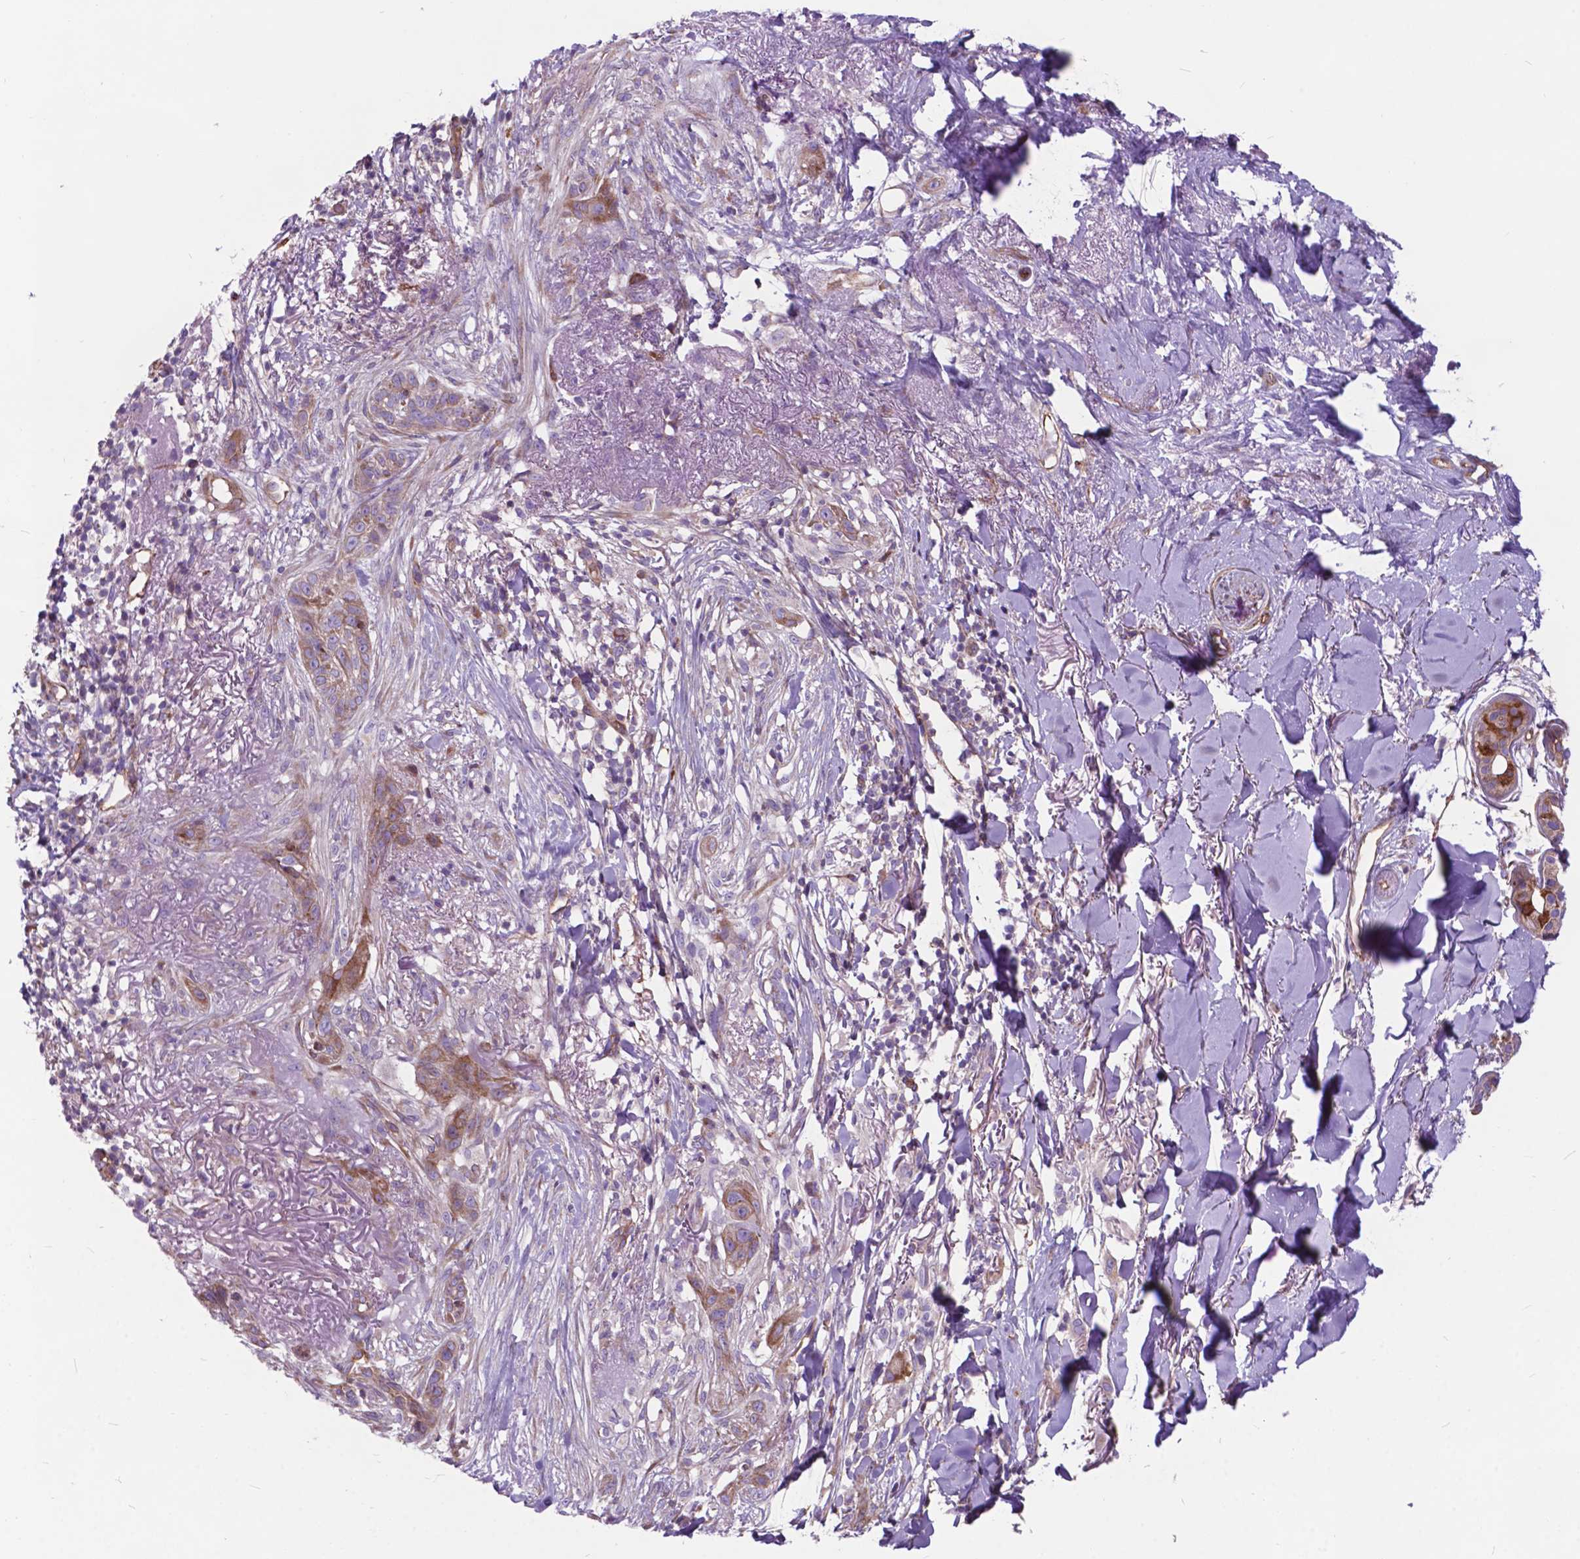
{"staining": {"intensity": "moderate", "quantity": "<25%", "location": "cytoplasmic/membranous"}, "tissue": "skin cancer", "cell_type": "Tumor cells", "image_type": "cancer", "snomed": [{"axis": "morphology", "description": "Normal tissue, NOS"}, {"axis": "morphology", "description": "Basal cell carcinoma"}, {"axis": "topography", "description": "Skin"}], "caption": "Skin cancer stained with a protein marker demonstrates moderate staining in tumor cells.", "gene": "FLT4", "patient": {"sex": "male", "age": 84}}